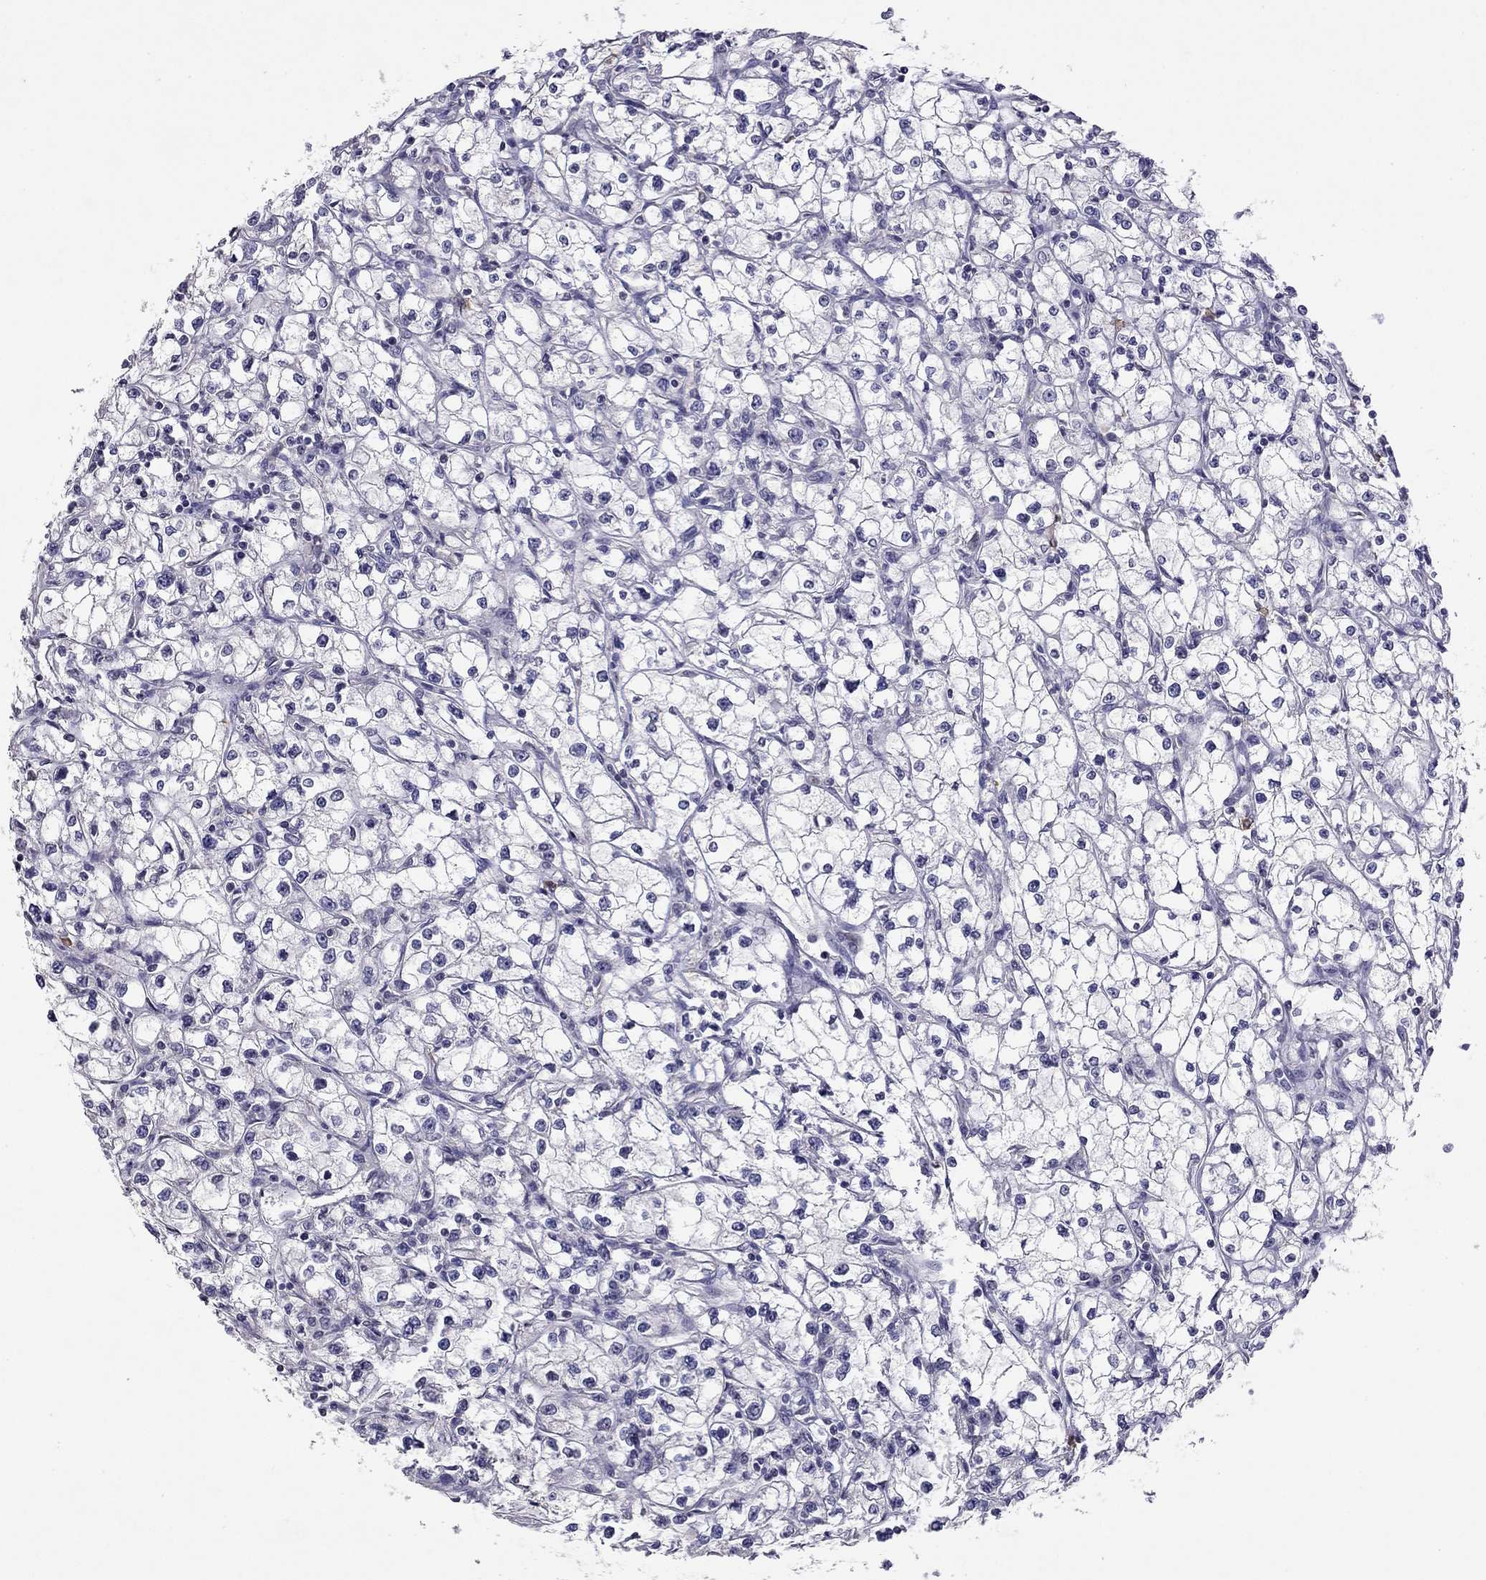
{"staining": {"intensity": "negative", "quantity": "none", "location": "none"}, "tissue": "renal cancer", "cell_type": "Tumor cells", "image_type": "cancer", "snomed": [{"axis": "morphology", "description": "Adenocarcinoma, NOS"}, {"axis": "topography", "description": "Kidney"}], "caption": "This is an immunohistochemistry (IHC) micrograph of renal cancer (adenocarcinoma). There is no expression in tumor cells.", "gene": "WNK3", "patient": {"sex": "male", "age": 67}}